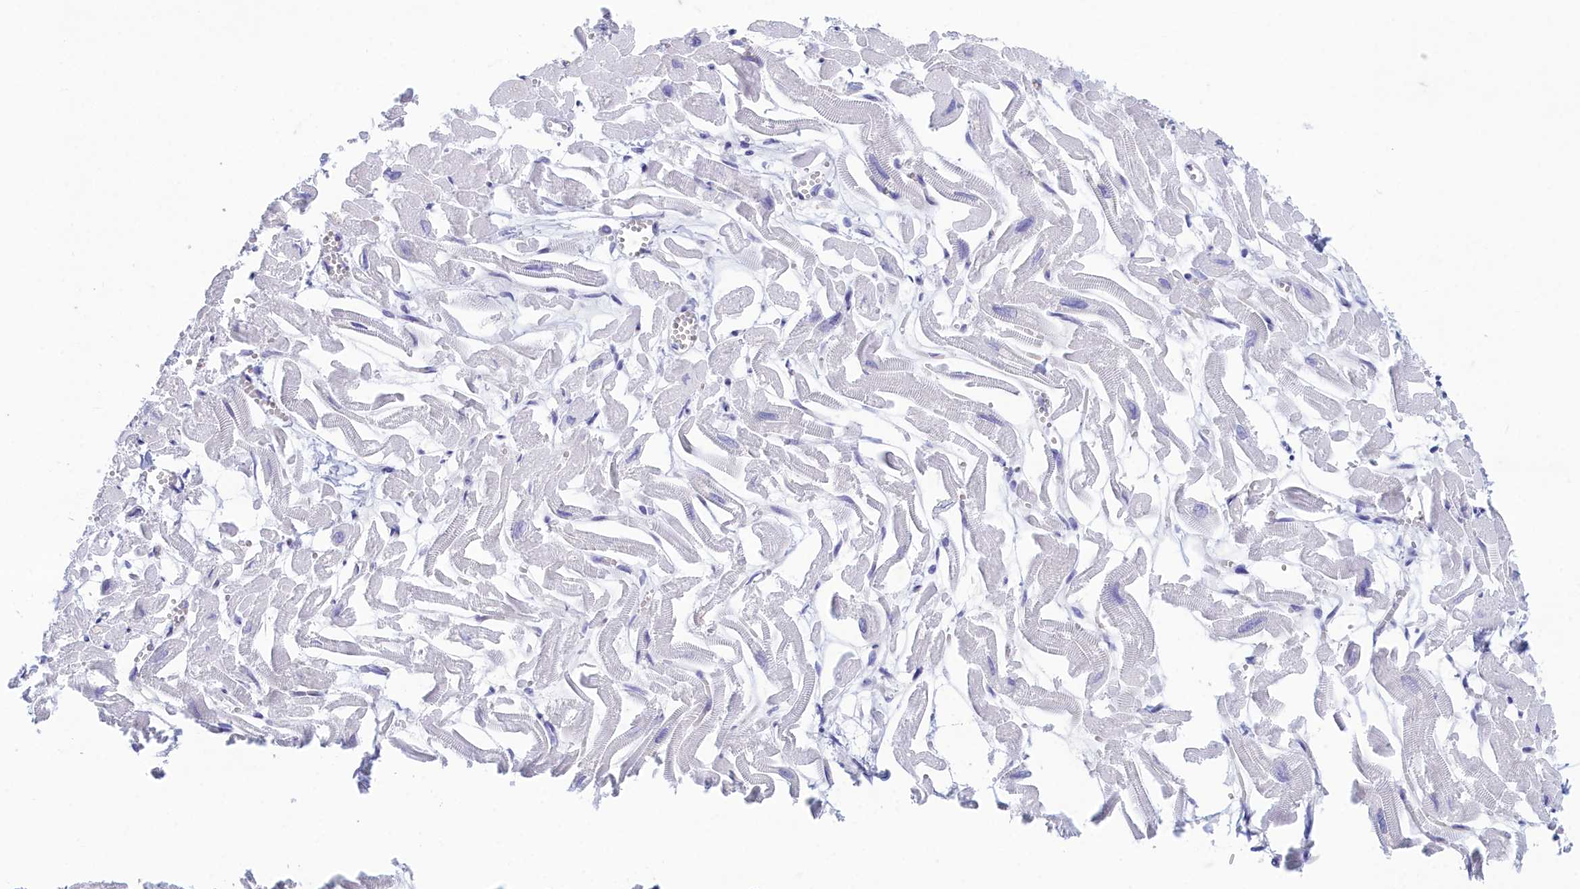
{"staining": {"intensity": "weak", "quantity": "<25%", "location": "cytoplasmic/membranous"}, "tissue": "heart muscle", "cell_type": "Cardiomyocytes", "image_type": "normal", "snomed": [{"axis": "morphology", "description": "Normal tissue, NOS"}, {"axis": "topography", "description": "Heart"}], "caption": "An IHC photomicrograph of benign heart muscle is shown. There is no staining in cardiomyocytes of heart muscle. Brightfield microscopy of immunohistochemistry stained with DAB (brown) and hematoxylin (blue), captured at high magnification.", "gene": "TMEM97", "patient": {"sex": "male", "age": 54}}